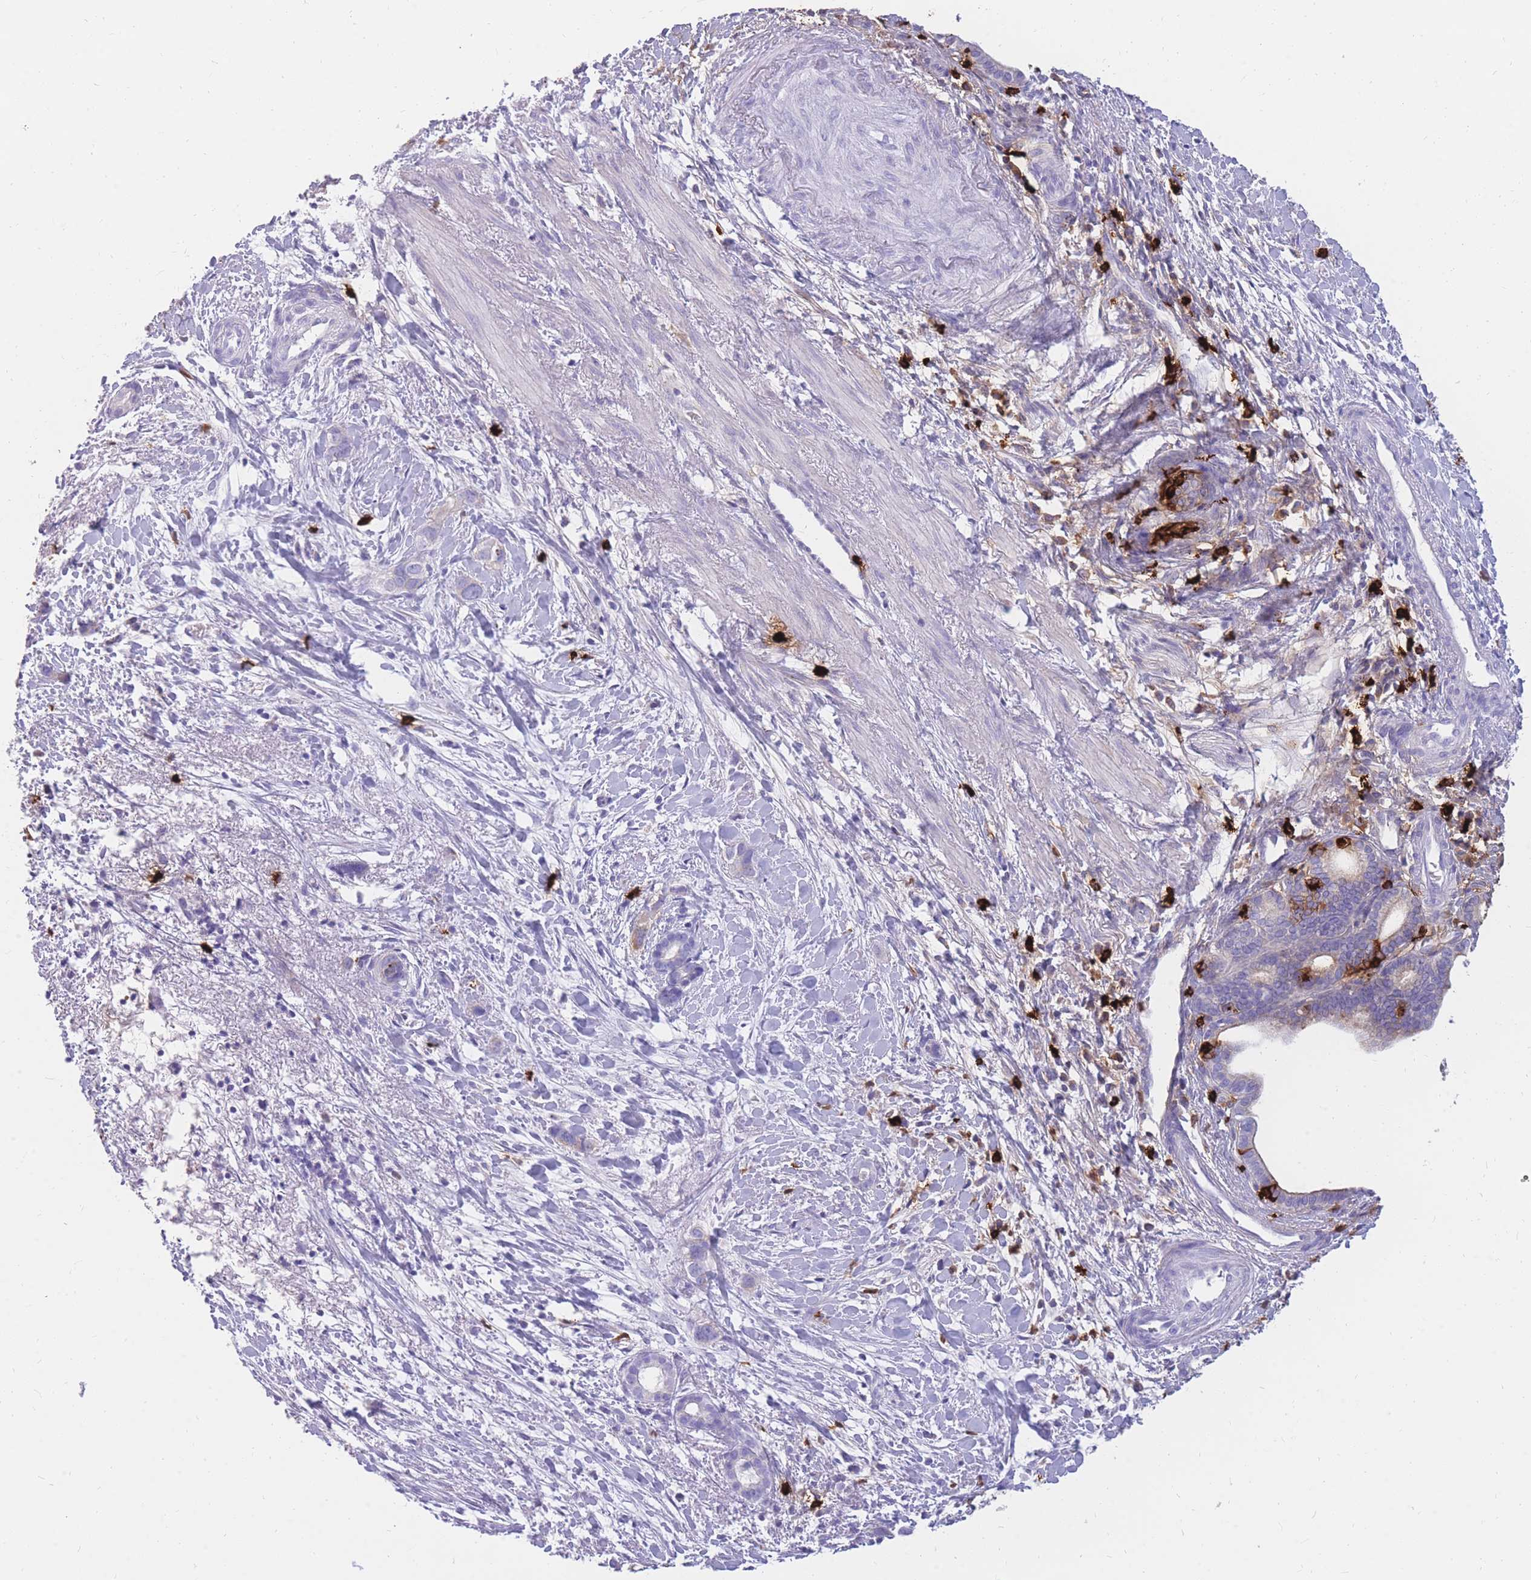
{"staining": {"intensity": "negative", "quantity": "none", "location": "none"}, "tissue": "liver cancer", "cell_type": "Tumor cells", "image_type": "cancer", "snomed": [{"axis": "morphology", "description": "Cholangiocarcinoma"}, {"axis": "topography", "description": "Liver"}], "caption": "An immunohistochemistry photomicrograph of liver cancer (cholangiocarcinoma) is shown. There is no staining in tumor cells of liver cancer (cholangiocarcinoma).", "gene": "TPSAB1", "patient": {"sex": "female", "age": 79}}